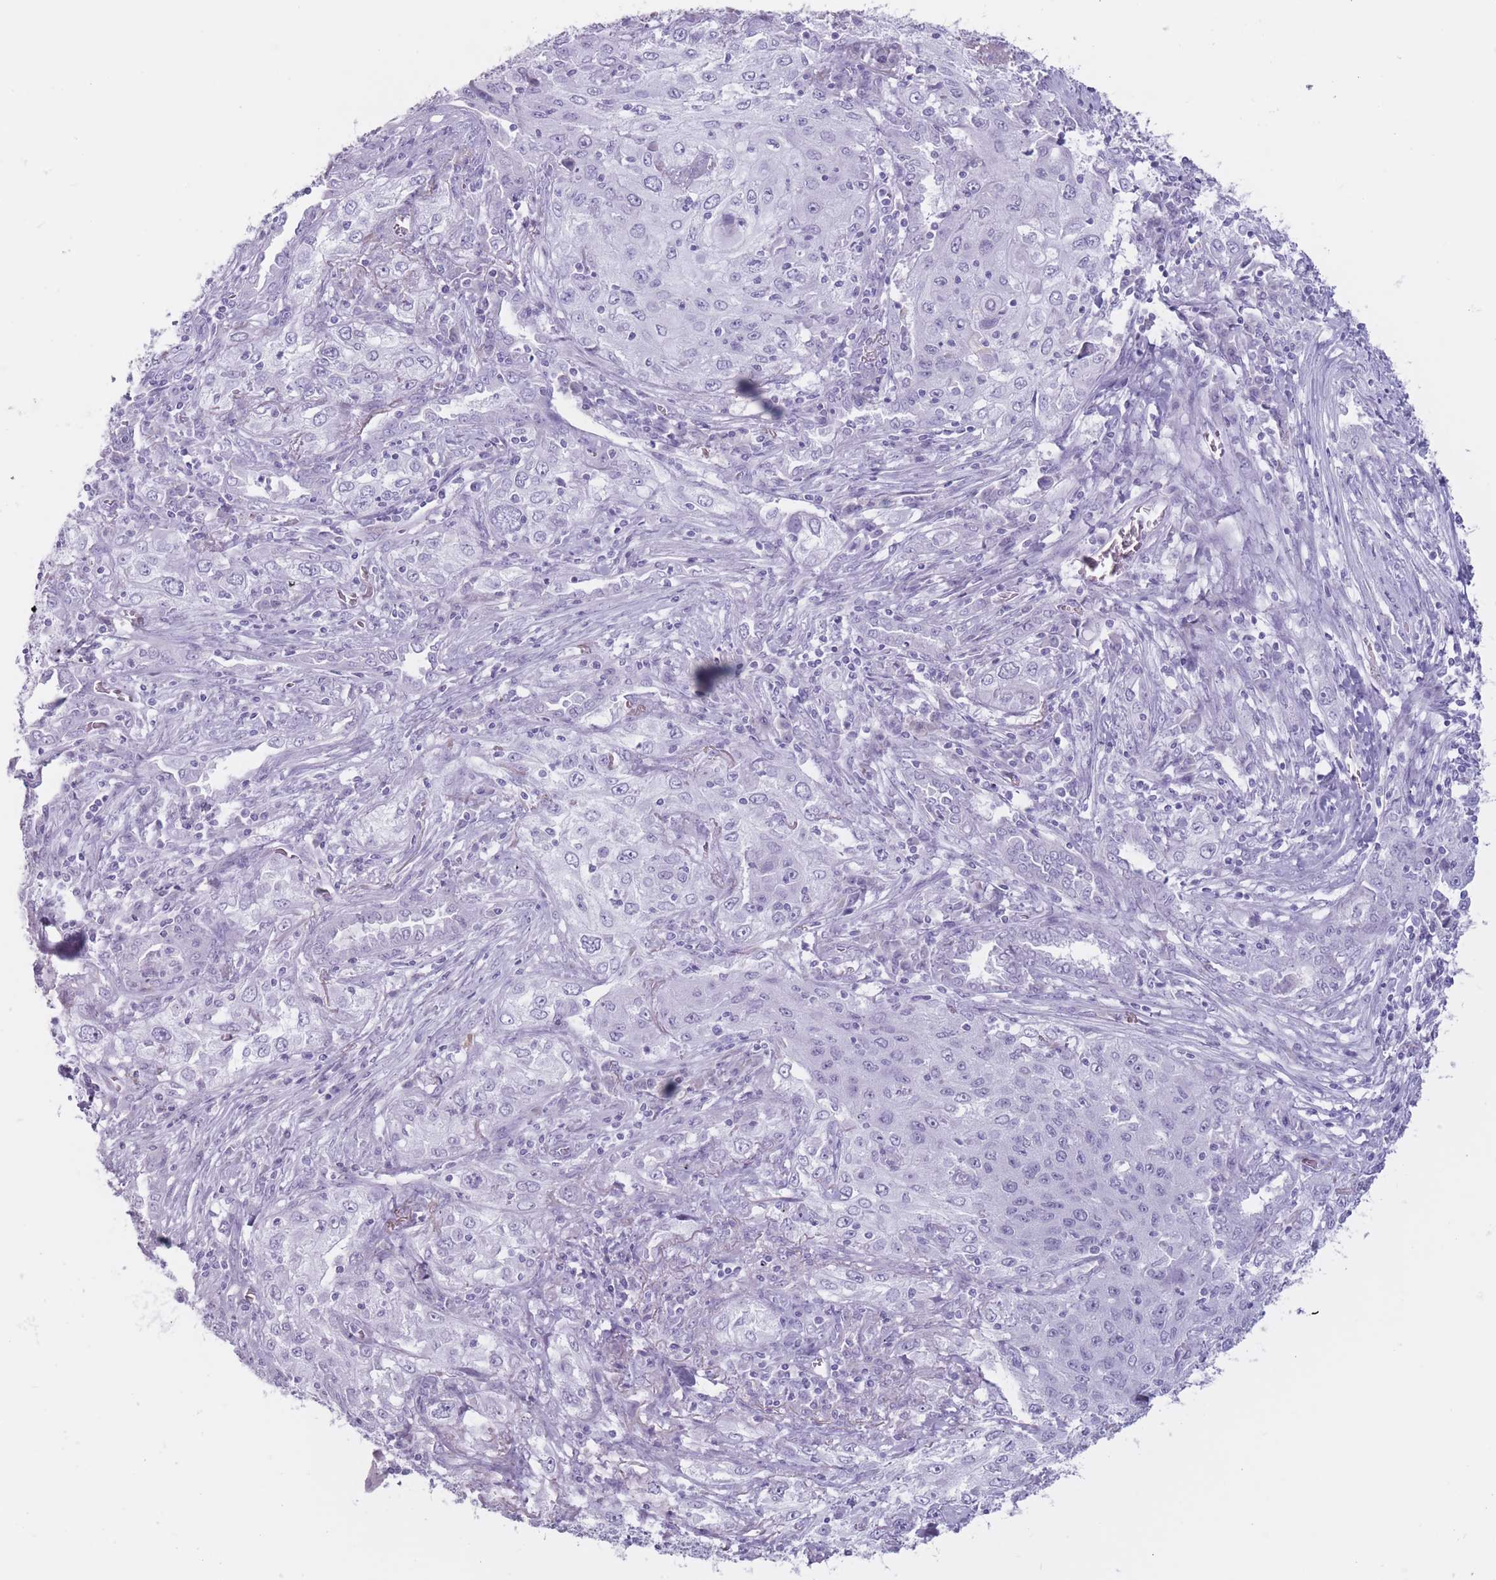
{"staining": {"intensity": "negative", "quantity": "none", "location": "none"}, "tissue": "lung cancer", "cell_type": "Tumor cells", "image_type": "cancer", "snomed": [{"axis": "morphology", "description": "Squamous cell carcinoma, NOS"}, {"axis": "topography", "description": "Lung"}], "caption": "Immunohistochemistry of lung cancer (squamous cell carcinoma) shows no expression in tumor cells.", "gene": "PNMA3", "patient": {"sex": "female", "age": 69}}